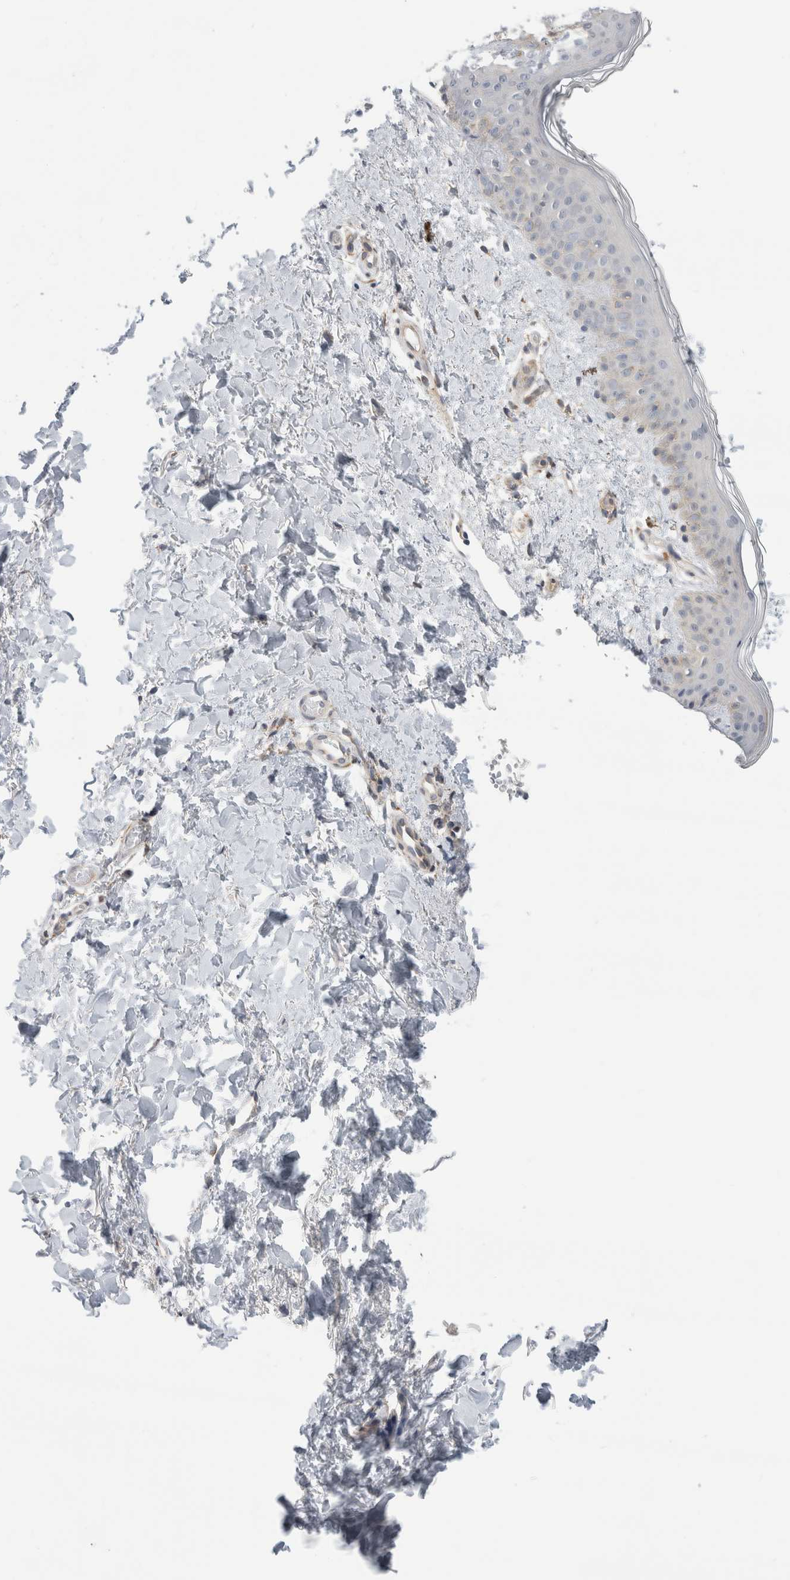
{"staining": {"intensity": "negative", "quantity": "none", "location": "none"}, "tissue": "skin", "cell_type": "Fibroblasts", "image_type": "normal", "snomed": [{"axis": "morphology", "description": "Normal tissue, NOS"}, {"axis": "topography", "description": "Skin"}], "caption": "This is an immunohistochemistry image of unremarkable human skin. There is no staining in fibroblasts.", "gene": "SYTL5", "patient": {"sex": "female", "age": 46}}